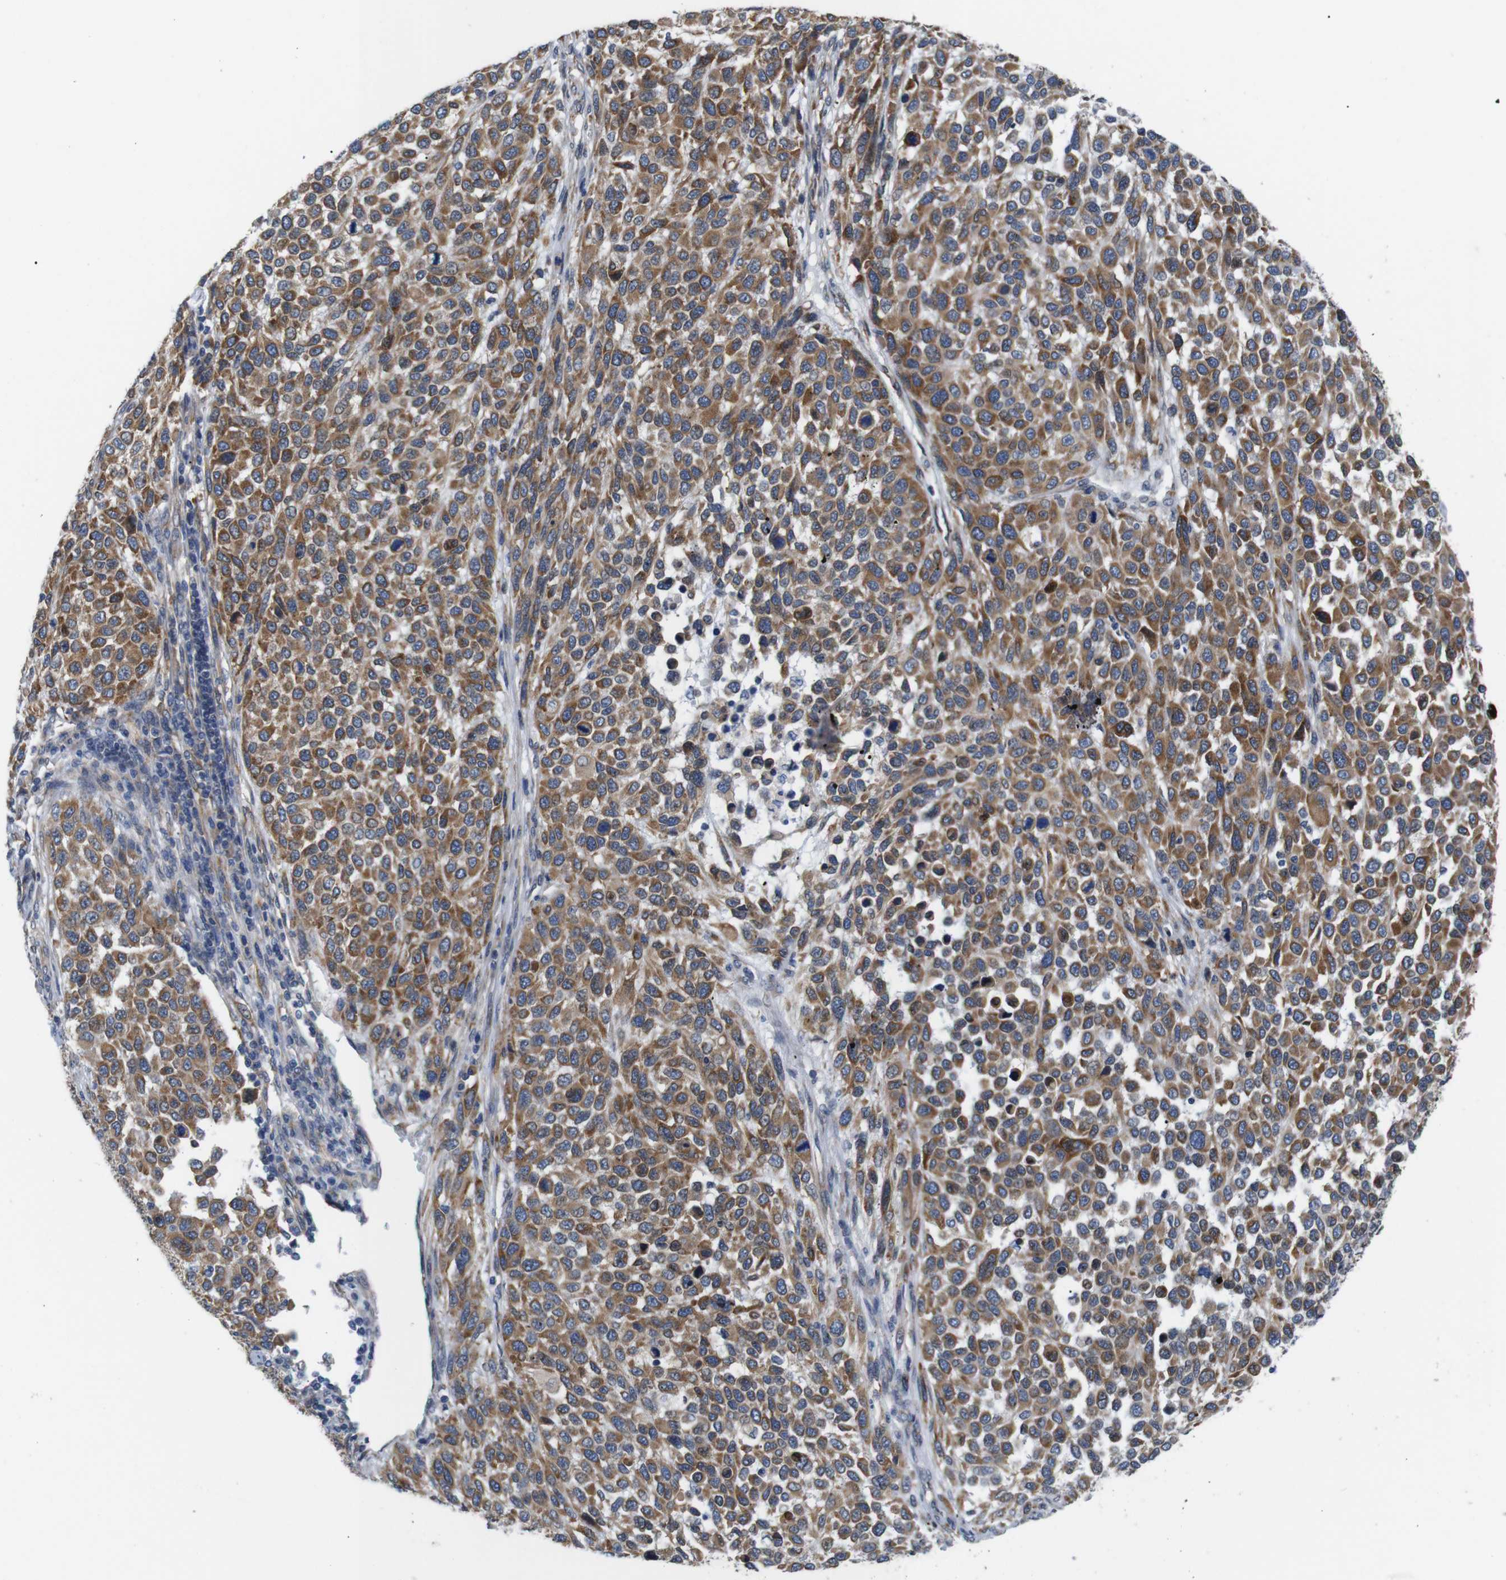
{"staining": {"intensity": "moderate", "quantity": ">75%", "location": "cytoplasmic/membranous"}, "tissue": "melanoma", "cell_type": "Tumor cells", "image_type": "cancer", "snomed": [{"axis": "morphology", "description": "Malignant melanoma, Metastatic site"}, {"axis": "topography", "description": "Lymph node"}], "caption": "Approximately >75% of tumor cells in human malignant melanoma (metastatic site) exhibit moderate cytoplasmic/membranous protein expression as visualized by brown immunohistochemical staining.", "gene": "HACD3", "patient": {"sex": "male", "age": 61}}